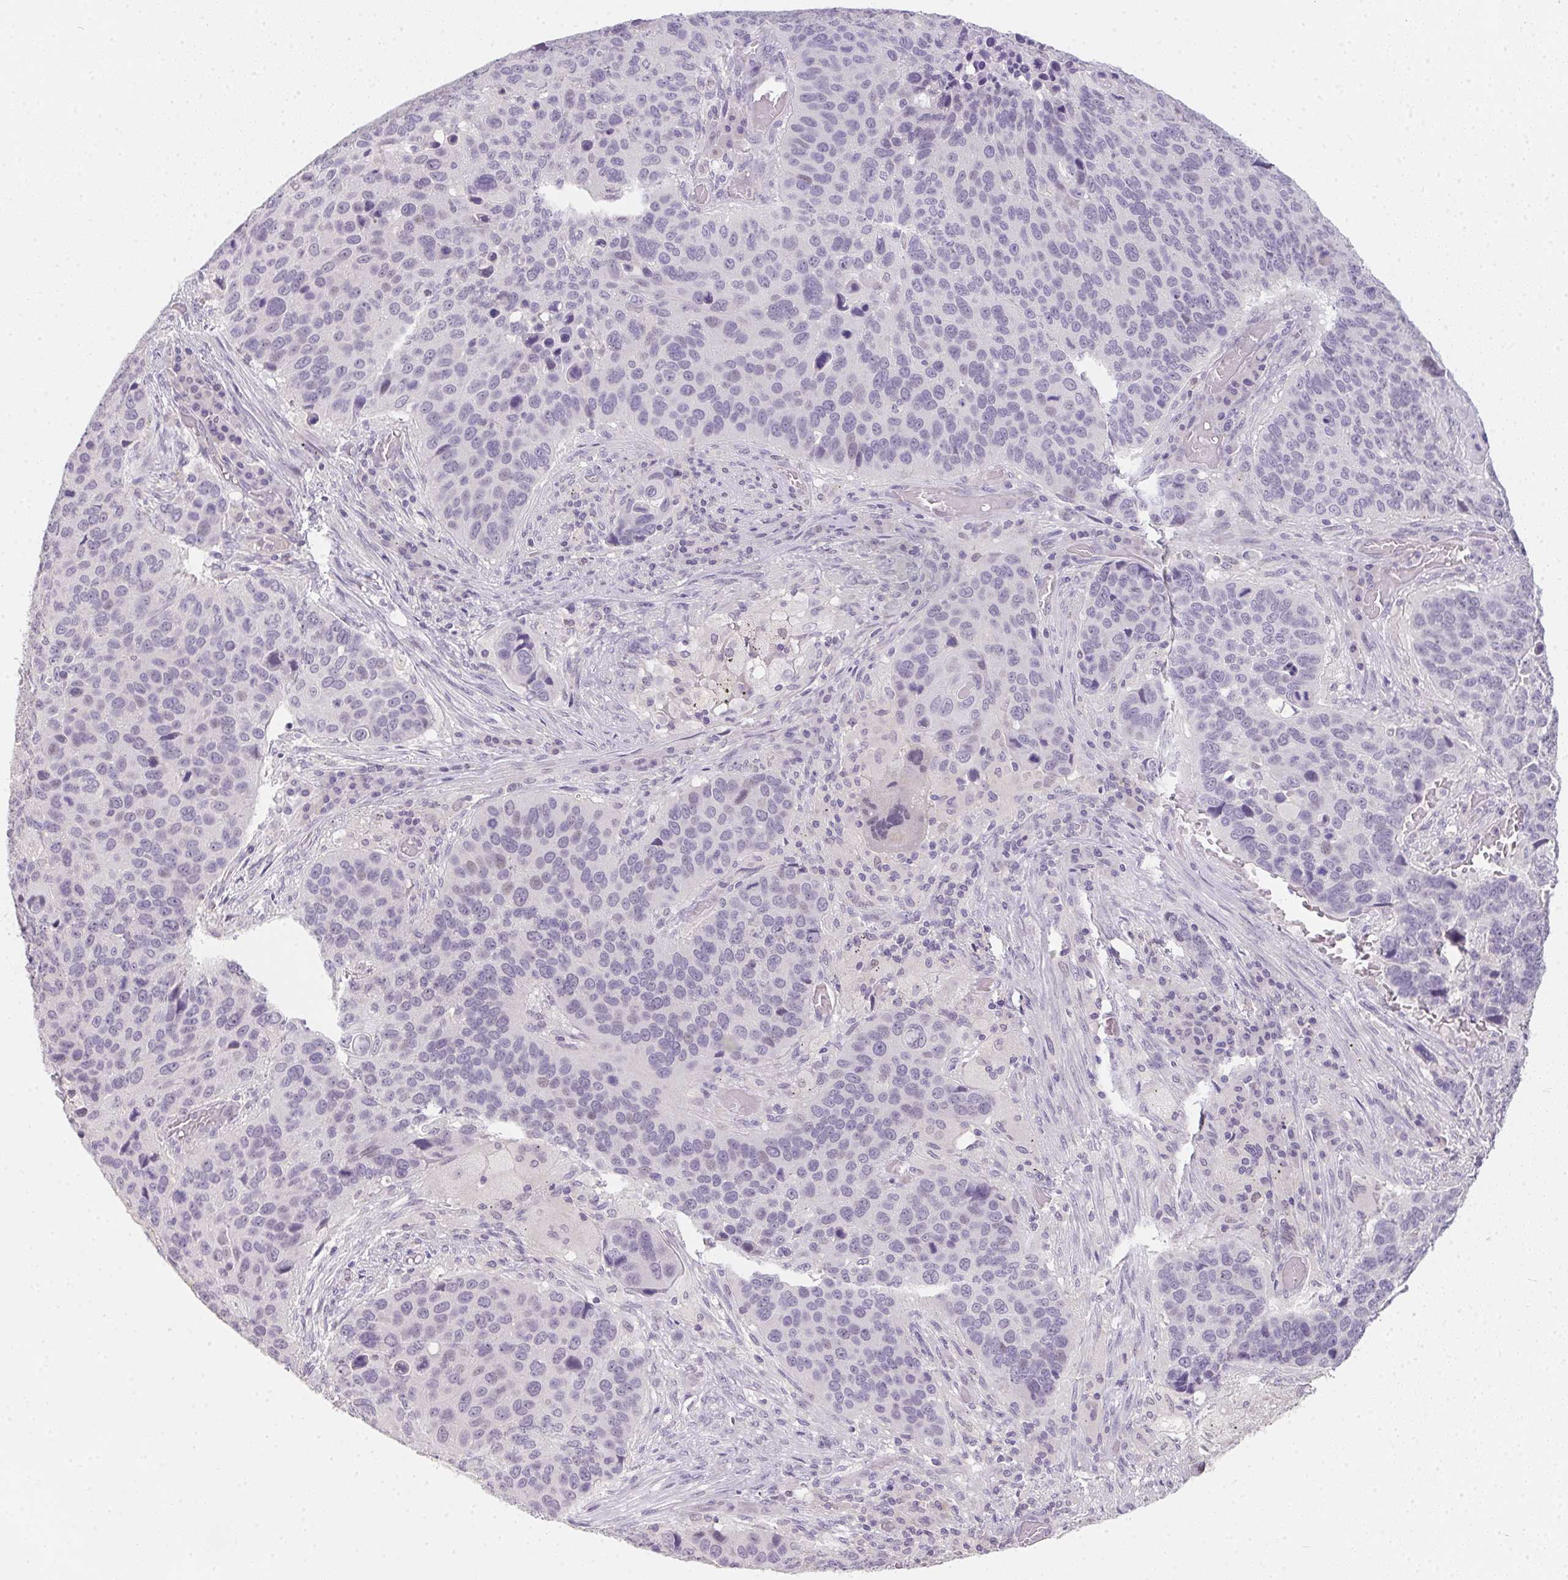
{"staining": {"intensity": "negative", "quantity": "none", "location": "none"}, "tissue": "lung cancer", "cell_type": "Tumor cells", "image_type": "cancer", "snomed": [{"axis": "morphology", "description": "Squamous cell carcinoma, NOS"}, {"axis": "topography", "description": "Lung"}], "caption": "High magnification brightfield microscopy of lung cancer stained with DAB (brown) and counterstained with hematoxylin (blue): tumor cells show no significant positivity.", "gene": "ZBBX", "patient": {"sex": "male", "age": 68}}